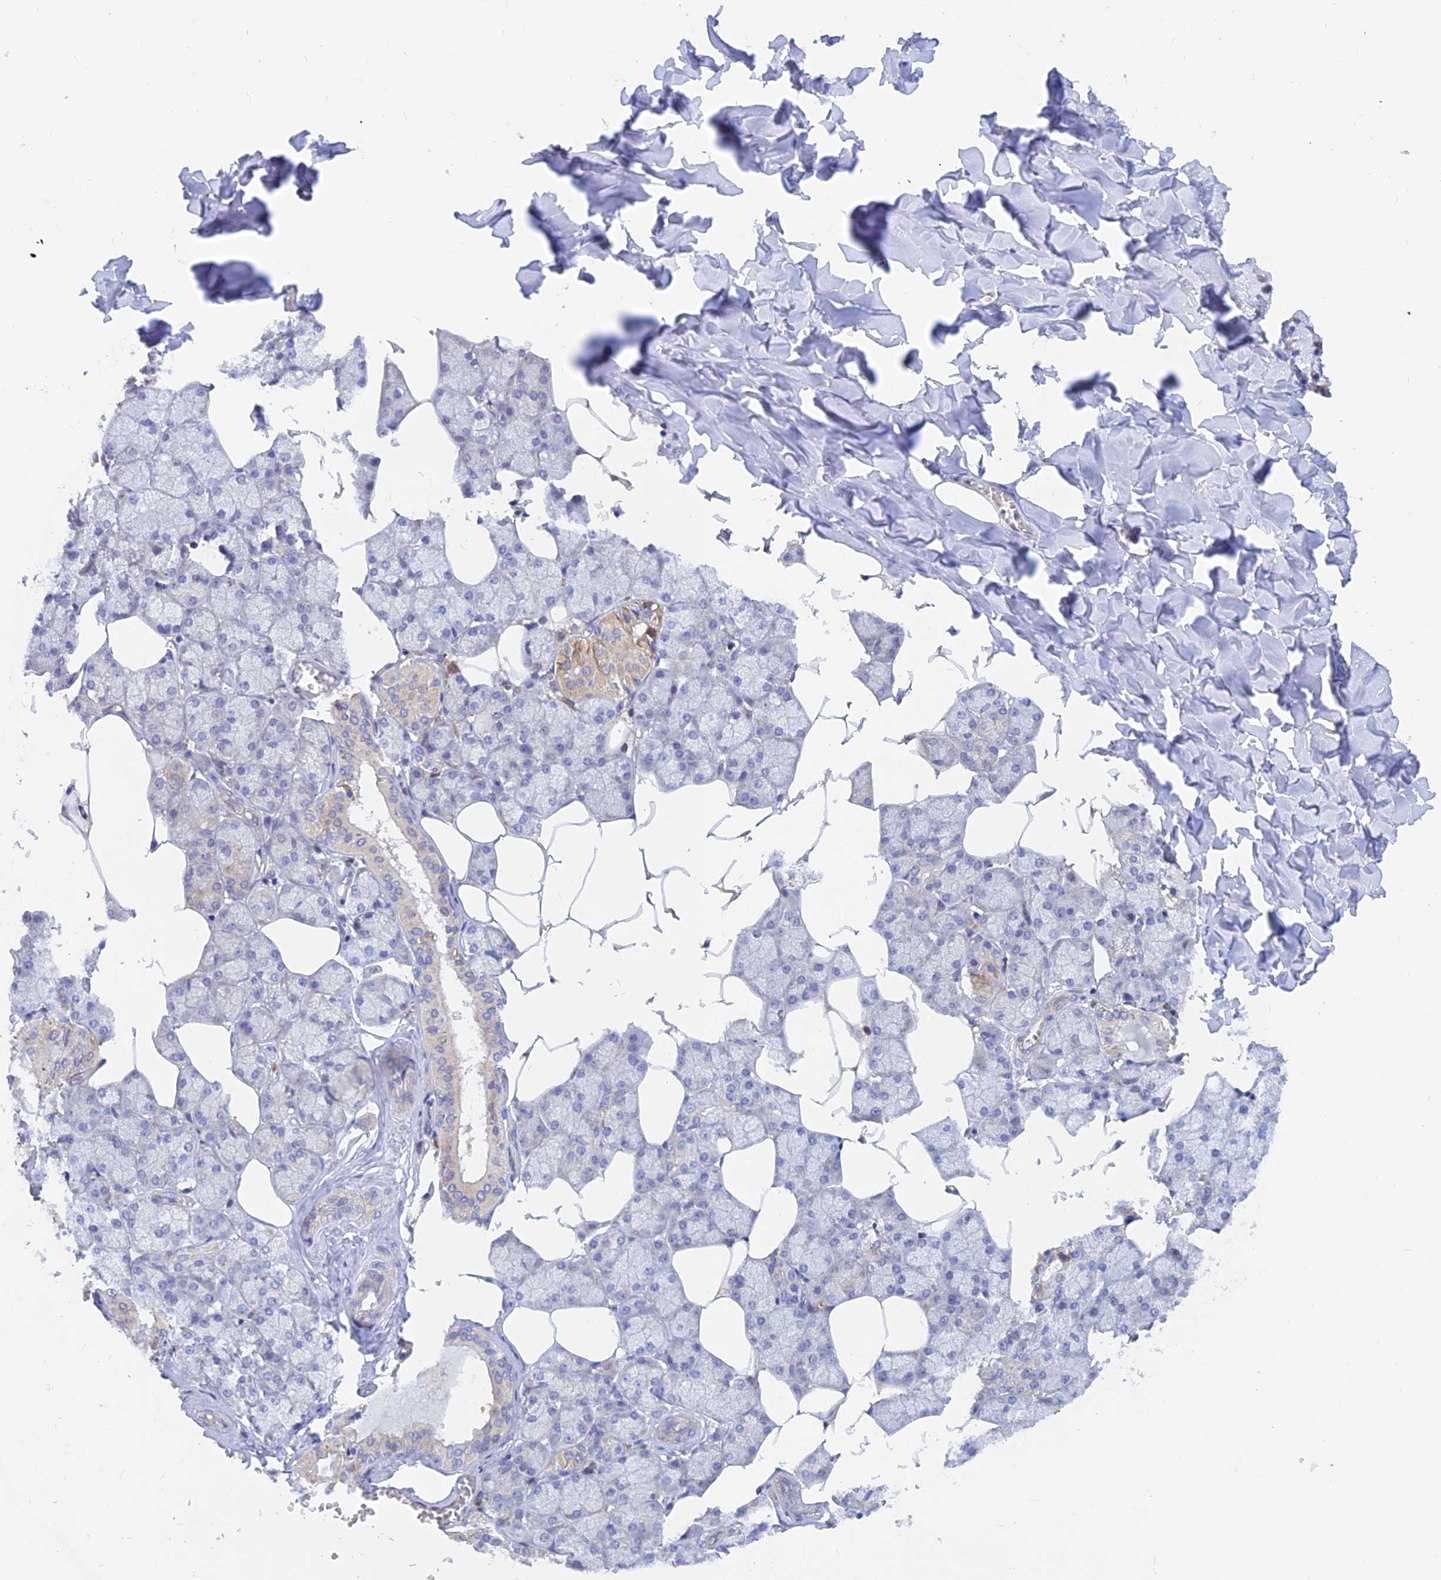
{"staining": {"intensity": "moderate", "quantity": "<25%", "location": "cytoplasmic/membranous"}, "tissue": "salivary gland", "cell_type": "Glandular cells", "image_type": "normal", "snomed": [{"axis": "morphology", "description": "Normal tissue, NOS"}, {"axis": "topography", "description": "Salivary gland"}], "caption": "Glandular cells show low levels of moderate cytoplasmic/membranous staining in about <25% of cells in unremarkable salivary gland.", "gene": "DNAJC16", "patient": {"sex": "male", "age": 62}}